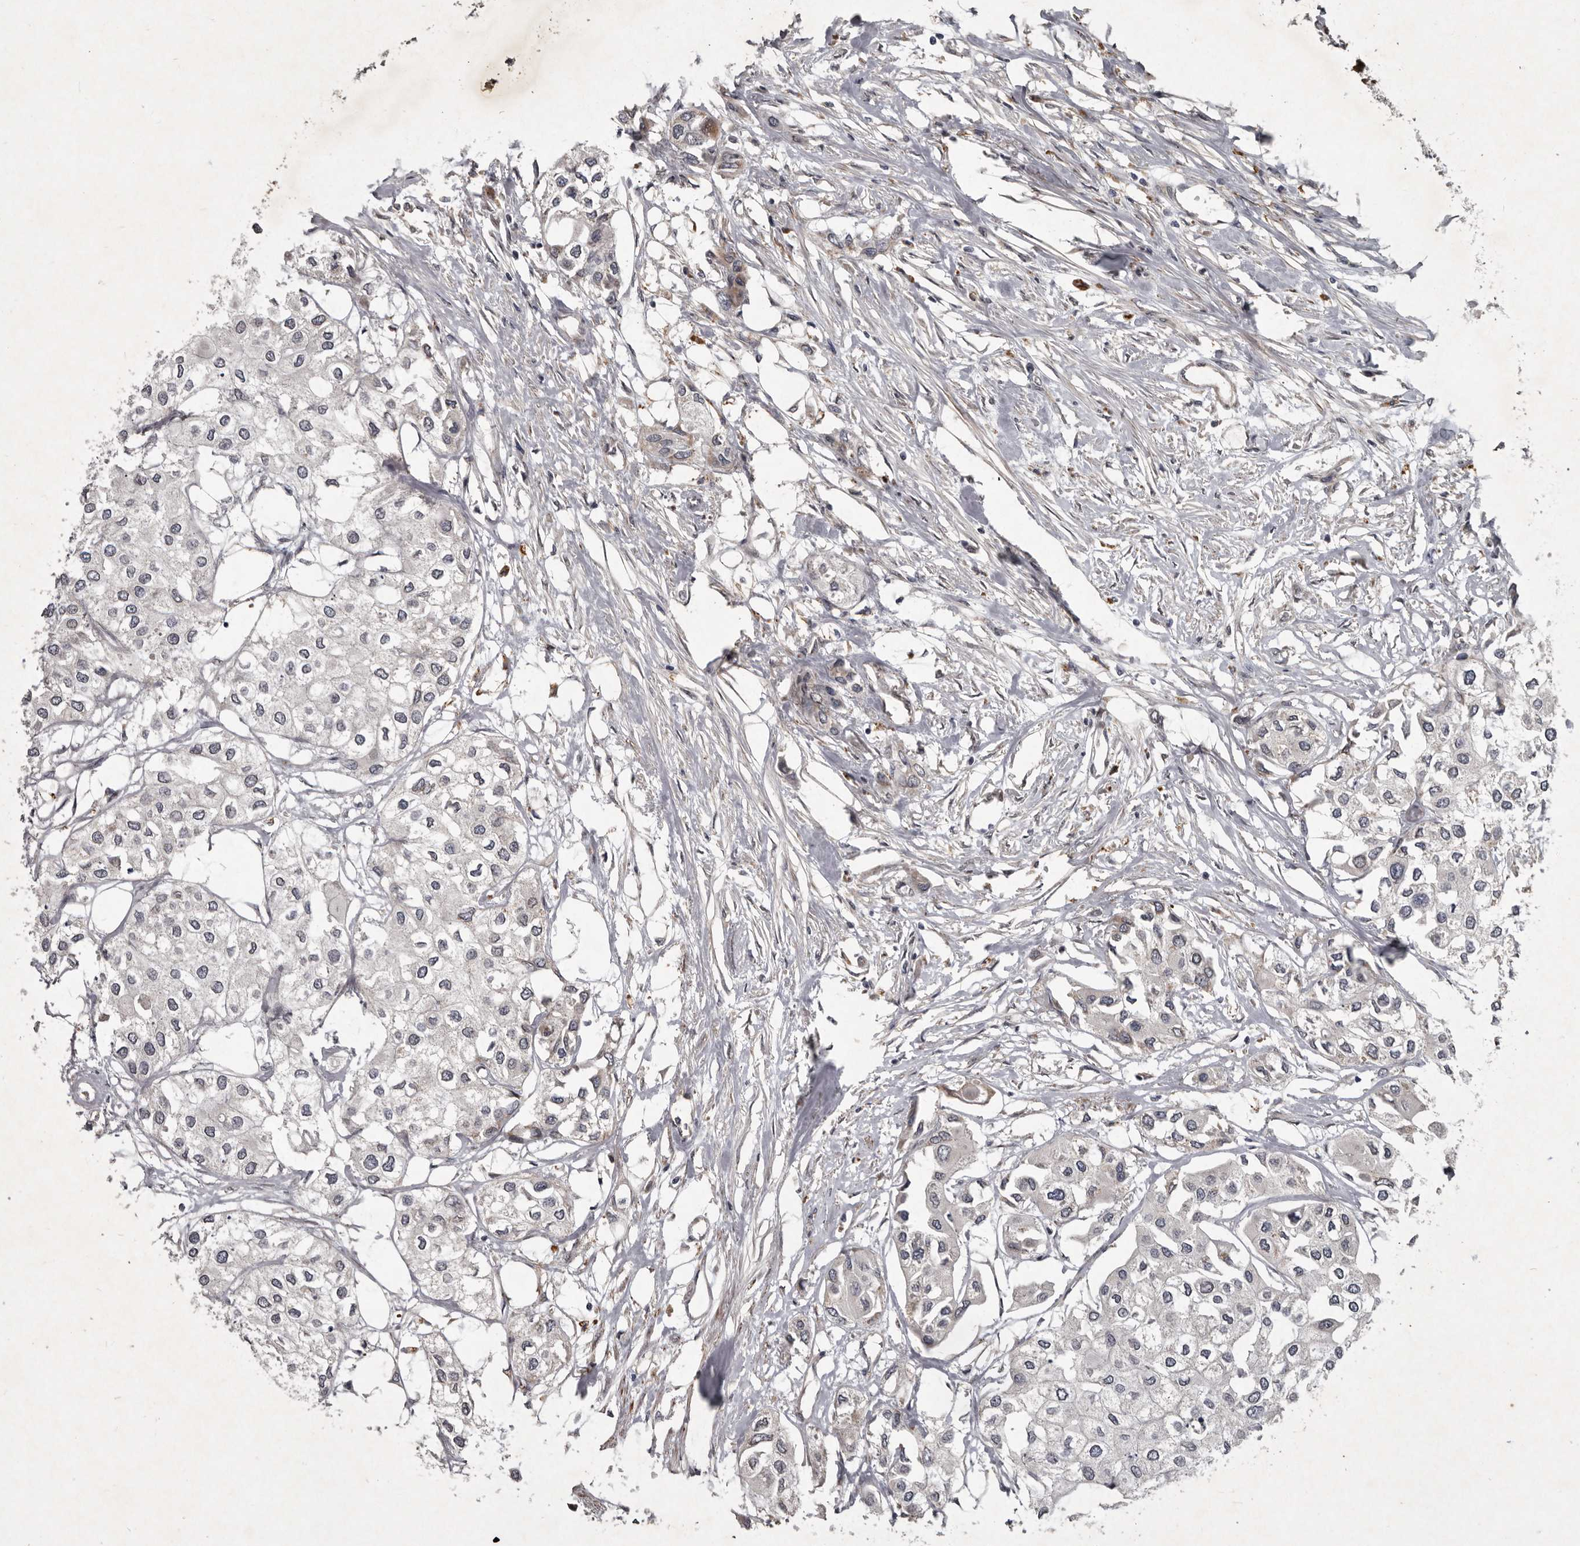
{"staining": {"intensity": "negative", "quantity": "none", "location": "none"}, "tissue": "urothelial cancer", "cell_type": "Tumor cells", "image_type": "cancer", "snomed": [{"axis": "morphology", "description": "Urothelial carcinoma, High grade"}, {"axis": "topography", "description": "Urinary bladder"}], "caption": "Tumor cells show no significant protein expression in urothelial cancer.", "gene": "MRPS15", "patient": {"sex": "male", "age": 64}}